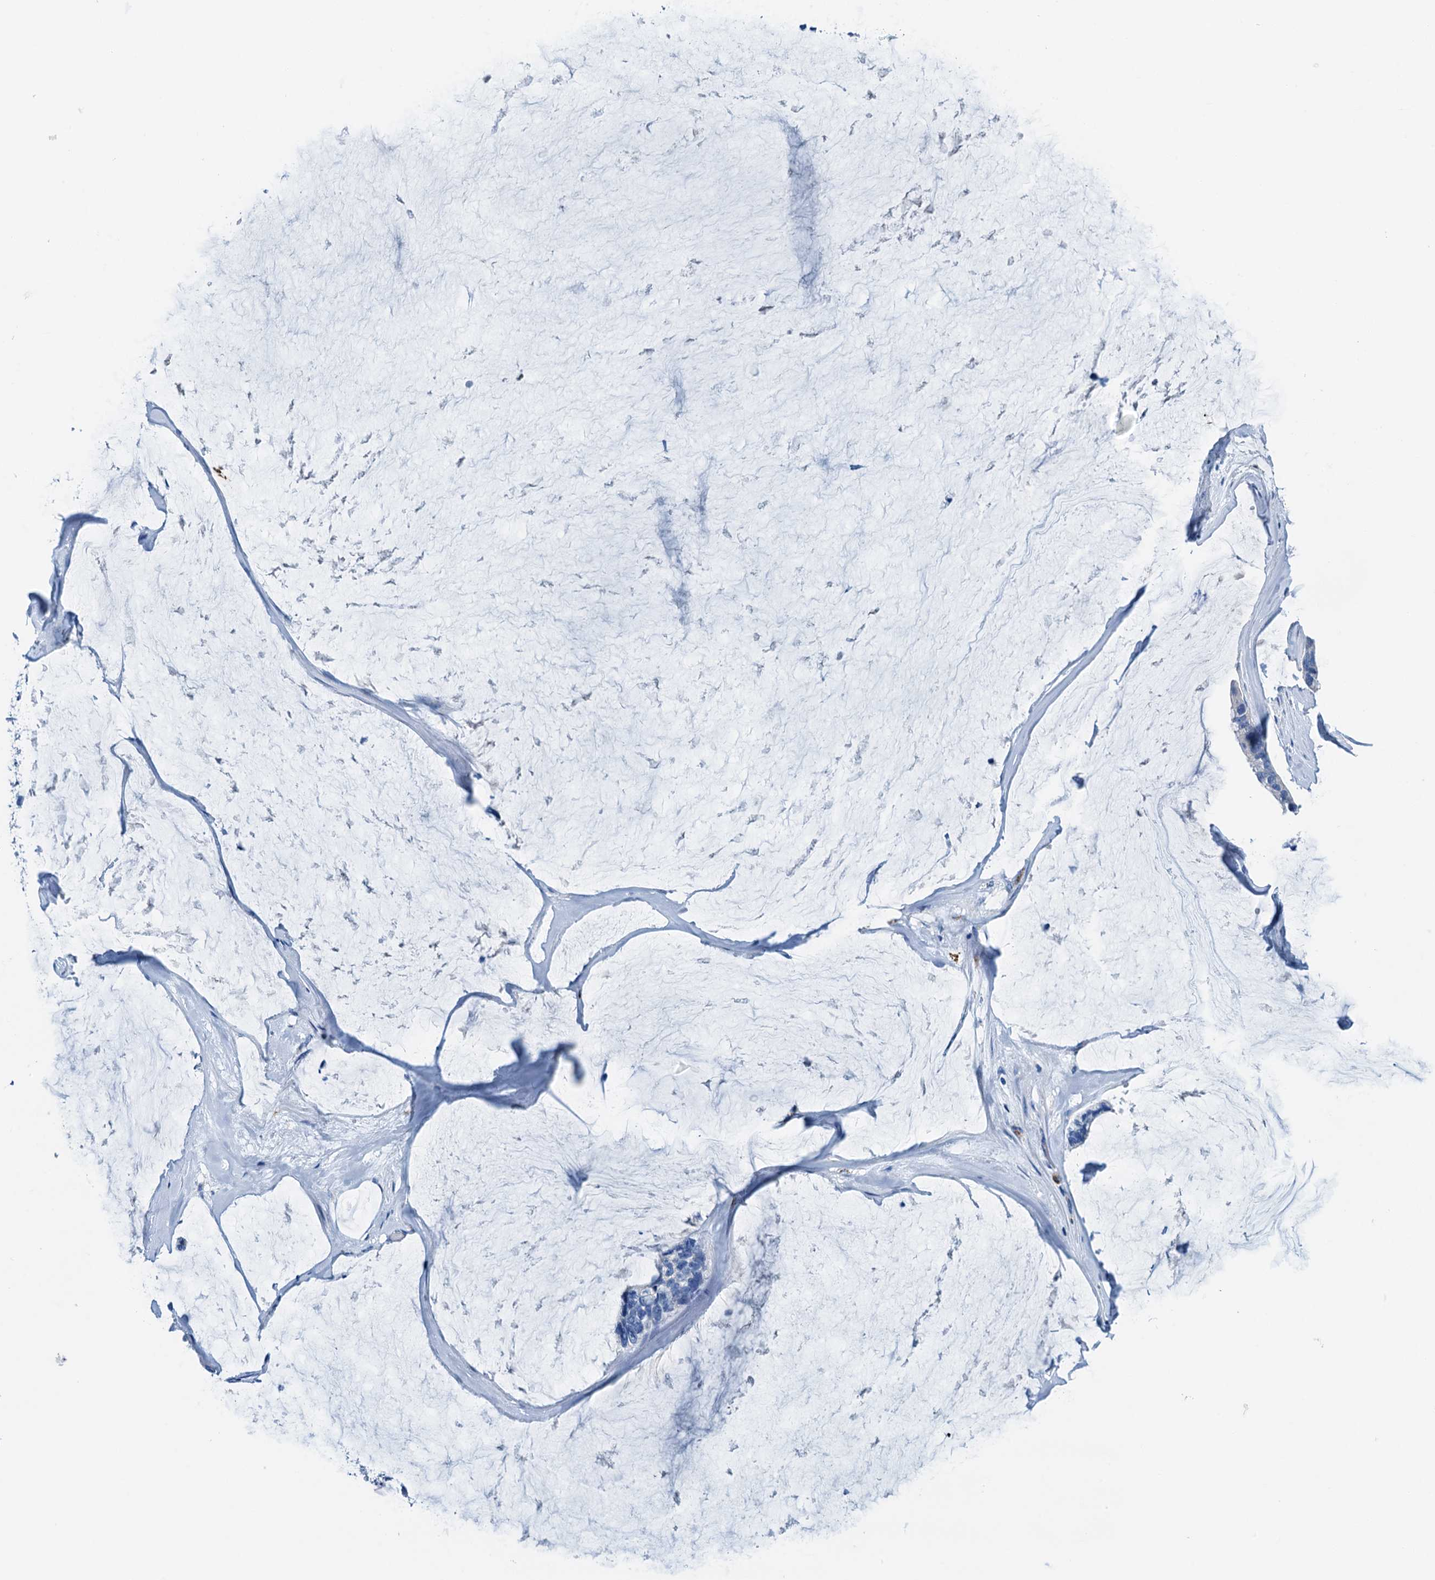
{"staining": {"intensity": "negative", "quantity": "none", "location": "none"}, "tissue": "ovarian cancer", "cell_type": "Tumor cells", "image_type": "cancer", "snomed": [{"axis": "morphology", "description": "Cystadenocarcinoma, mucinous, NOS"}, {"axis": "topography", "description": "Ovary"}], "caption": "Ovarian mucinous cystadenocarcinoma stained for a protein using IHC reveals no expression tumor cells.", "gene": "C1QTNF4", "patient": {"sex": "female", "age": 39}}